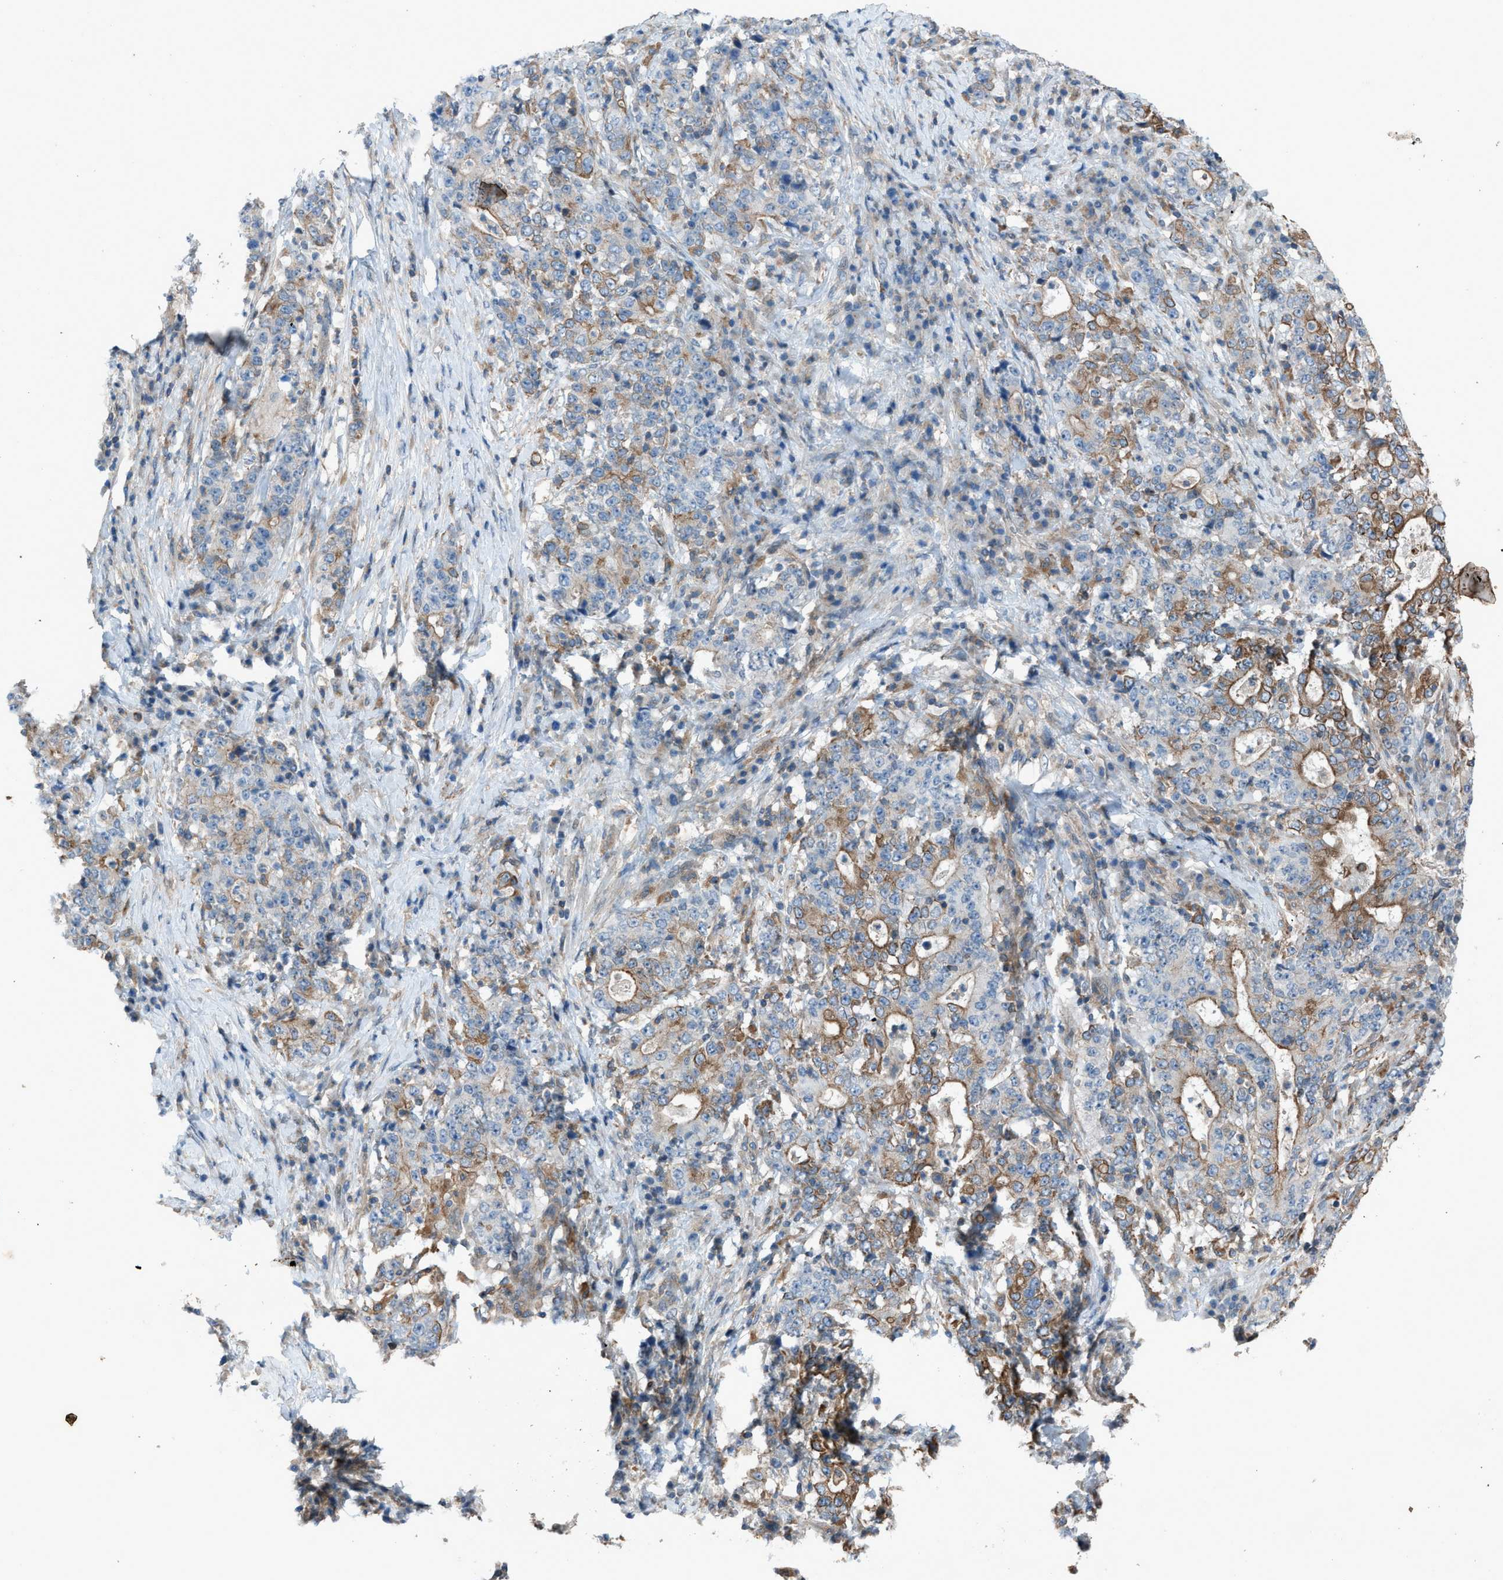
{"staining": {"intensity": "moderate", "quantity": "25%-75%", "location": "cytoplasmic/membranous"}, "tissue": "stomach cancer", "cell_type": "Tumor cells", "image_type": "cancer", "snomed": [{"axis": "morphology", "description": "Normal tissue, NOS"}, {"axis": "morphology", "description": "Adenocarcinoma, NOS"}, {"axis": "topography", "description": "Stomach, upper"}, {"axis": "topography", "description": "Stomach"}], "caption": "Immunohistochemical staining of human stomach cancer exhibits medium levels of moderate cytoplasmic/membranous positivity in about 25%-75% of tumor cells.", "gene": "DYRK1A", "patient": {"sex": "male", "age": 59}}